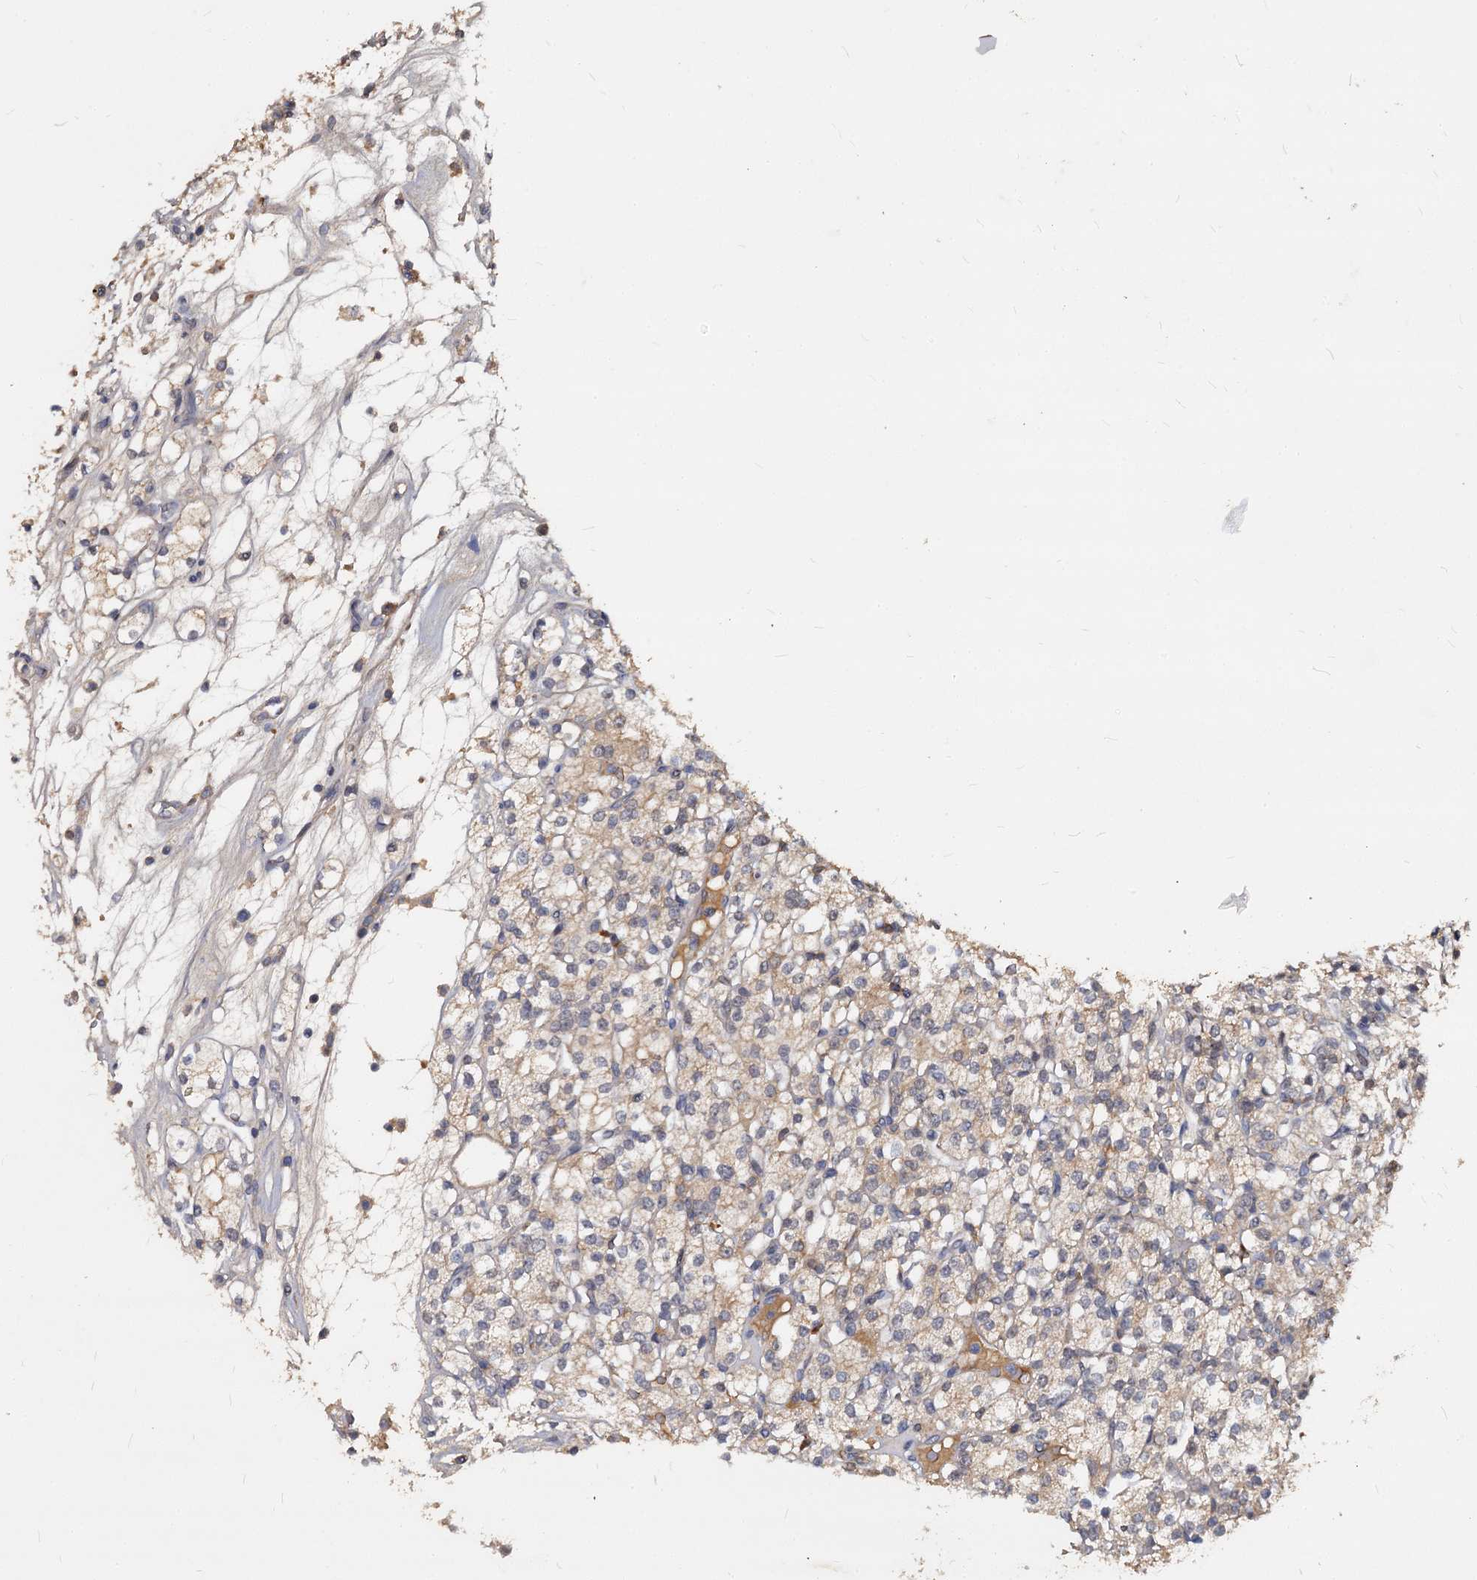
{"staining": {"intensity": "weak", "quantity": "25%-75%", "location": "cytoplasmic/membranous"}, "tissue": "renal cancer", "cell_type": "Tumor cells", "image_type": "cancer", "snomed": [{"axis": "morphology", "description": "Adenocarcinoma, NOS"}, {"axis": "topography", "description": "Kidney"}], "caption": "Tumor cells exhibit low levels of weak cytoplasmic/membranous expression in approximately 25%-75% of cells in renal cancer.", "gene": "CCDC184", "patient": {"sex": "male", "age": 77}}